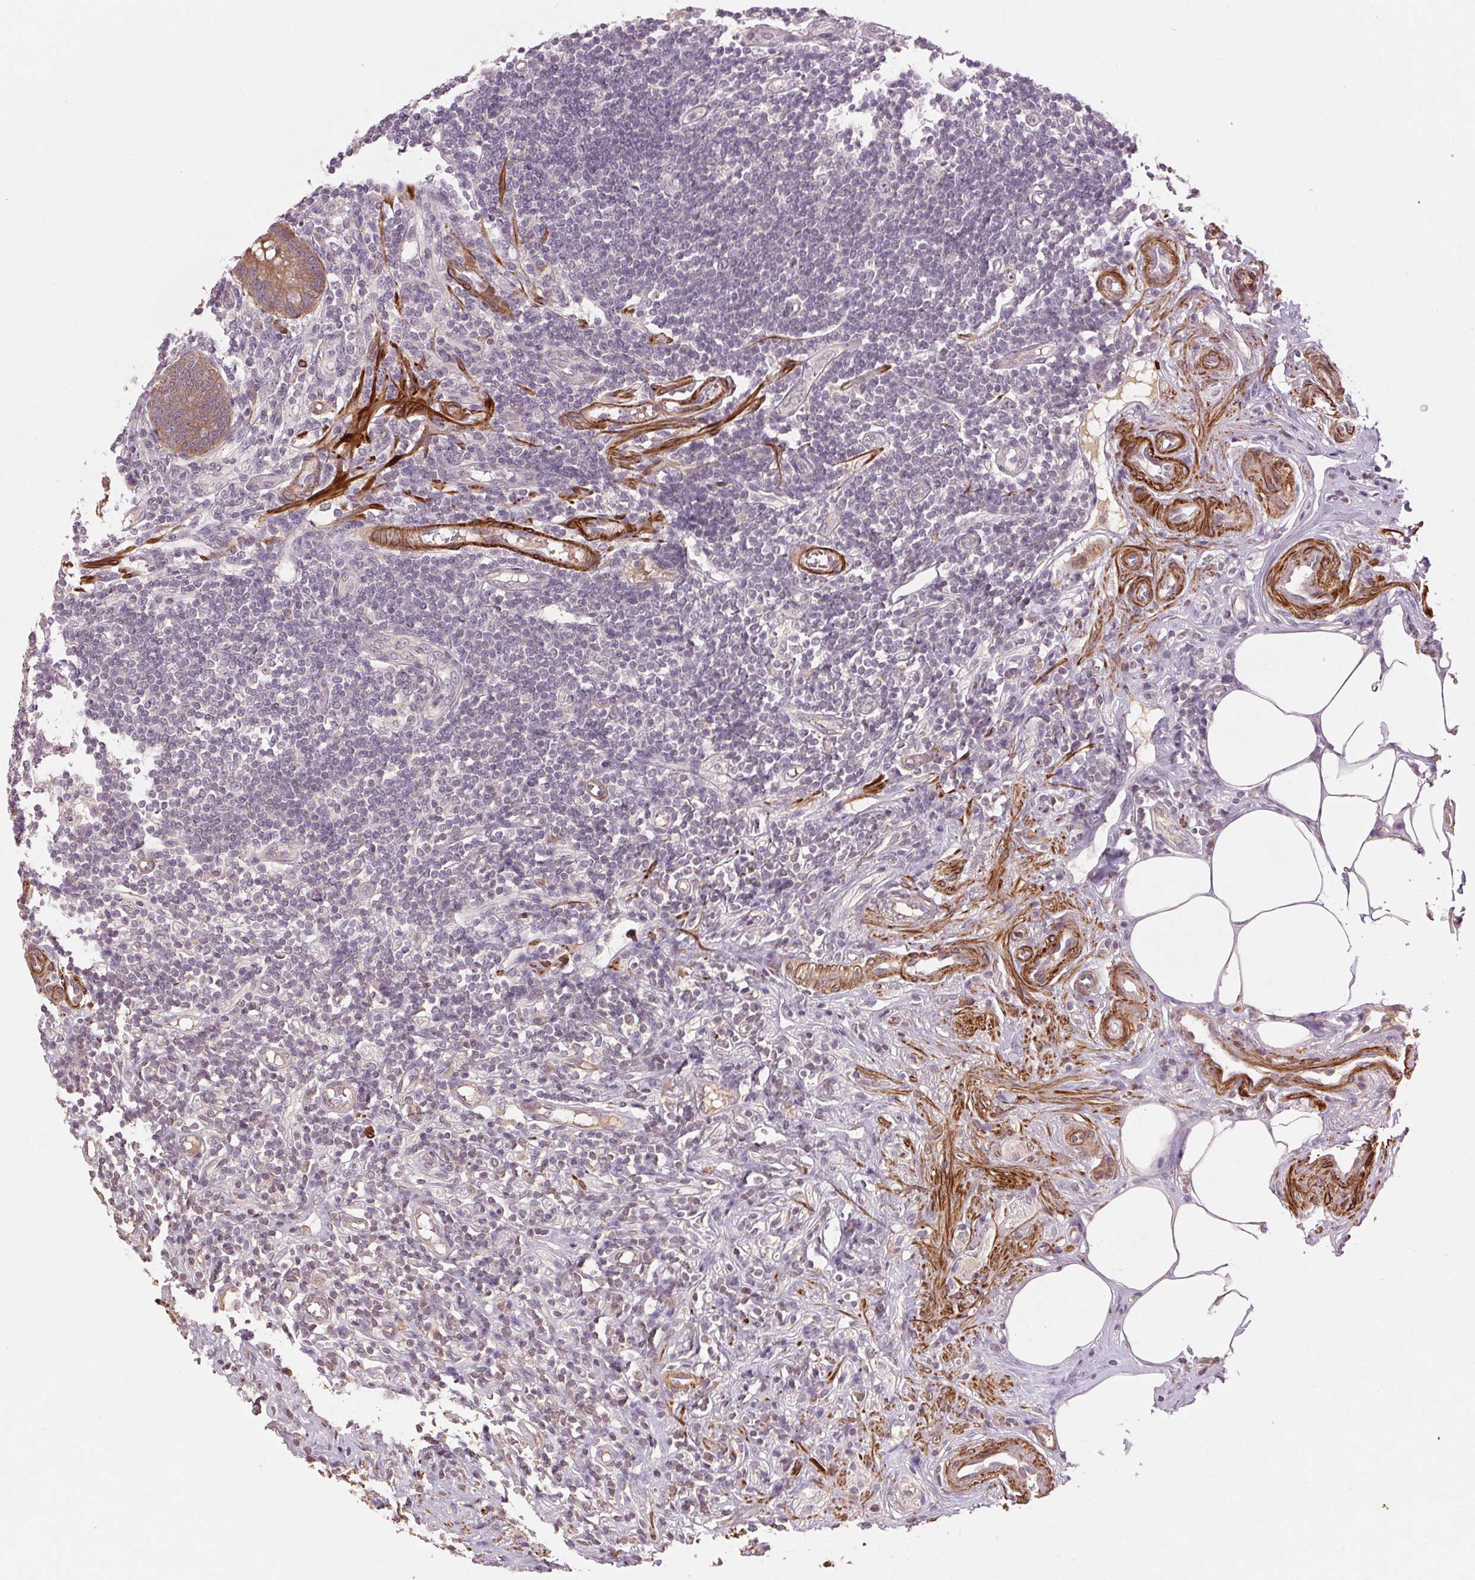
{"staining": {"intensity": "moderate", "quantity": ">75%", "location": "cytoplasmic/membranous"}, "tissue": "appendix", "cell_type": "Glandular cells", "image_type": "normal", "snomed": [{"axis": "morphology", "description": "Normal tissue, NOS"}, {"axis": "topography", "description": "Appendix"}], "caption": "Moderate cytoplasmic/membranous protein expression is appreciated in about >75% of glandular cells in appendix.", "gene": "SMLR1", "patient": {"sex": "female", "age": 57}}